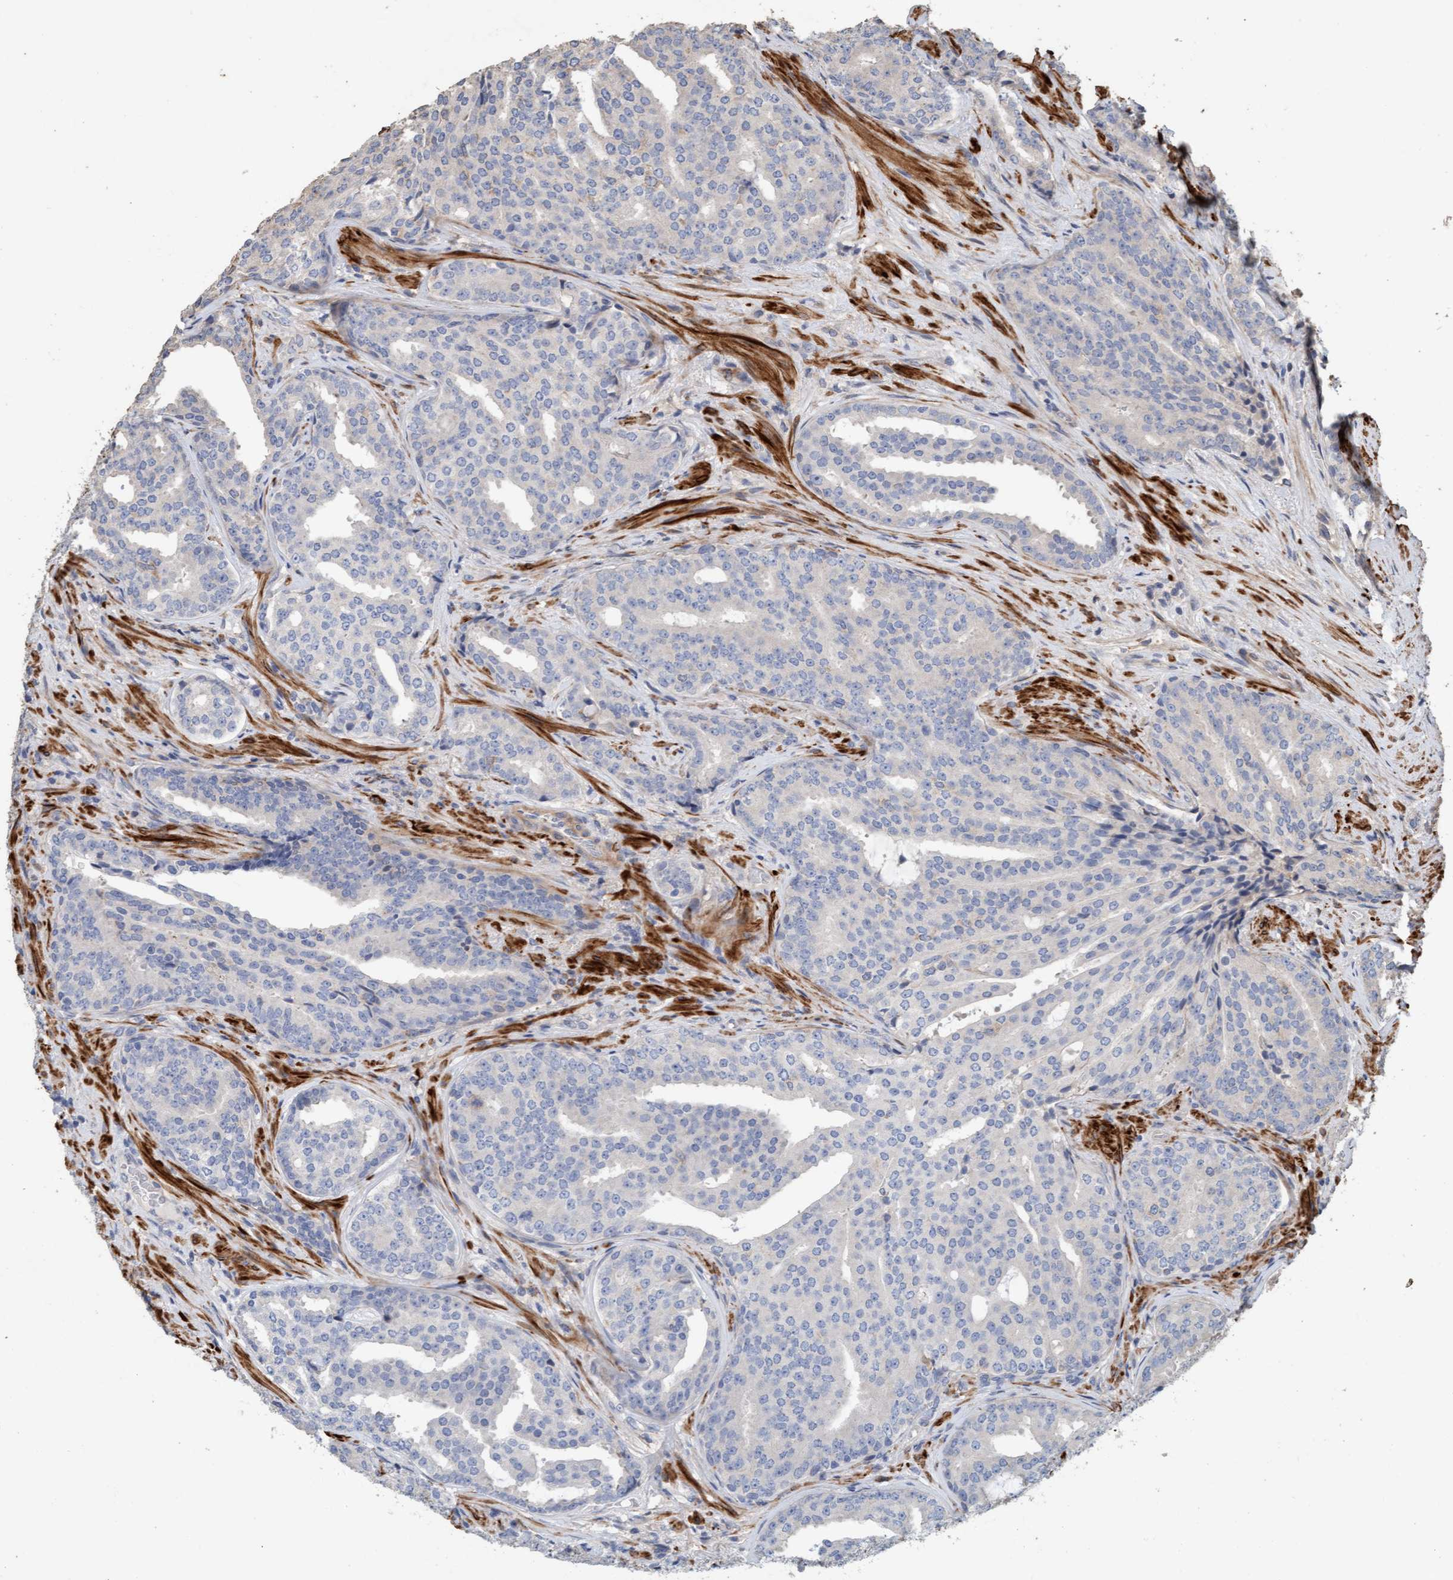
{"staining": {"intensity": "negative", "quantity": "none", "location": "none"}, "tissue": "prostate cancer", "cell_type": "Tumor cells", "image_type": "cancer", "snomed": [{"axis": "morphology", "description": "Adenocarcinoma, High grade"}, {"axis": "topography", "description": "Prostate"}], "caption": "Tumor cells are negative for protein expression in human high-grade adenocarcinoma (prostate).", "gene": "LONRF1", "patient": {"sex": "male", "age": 71}}